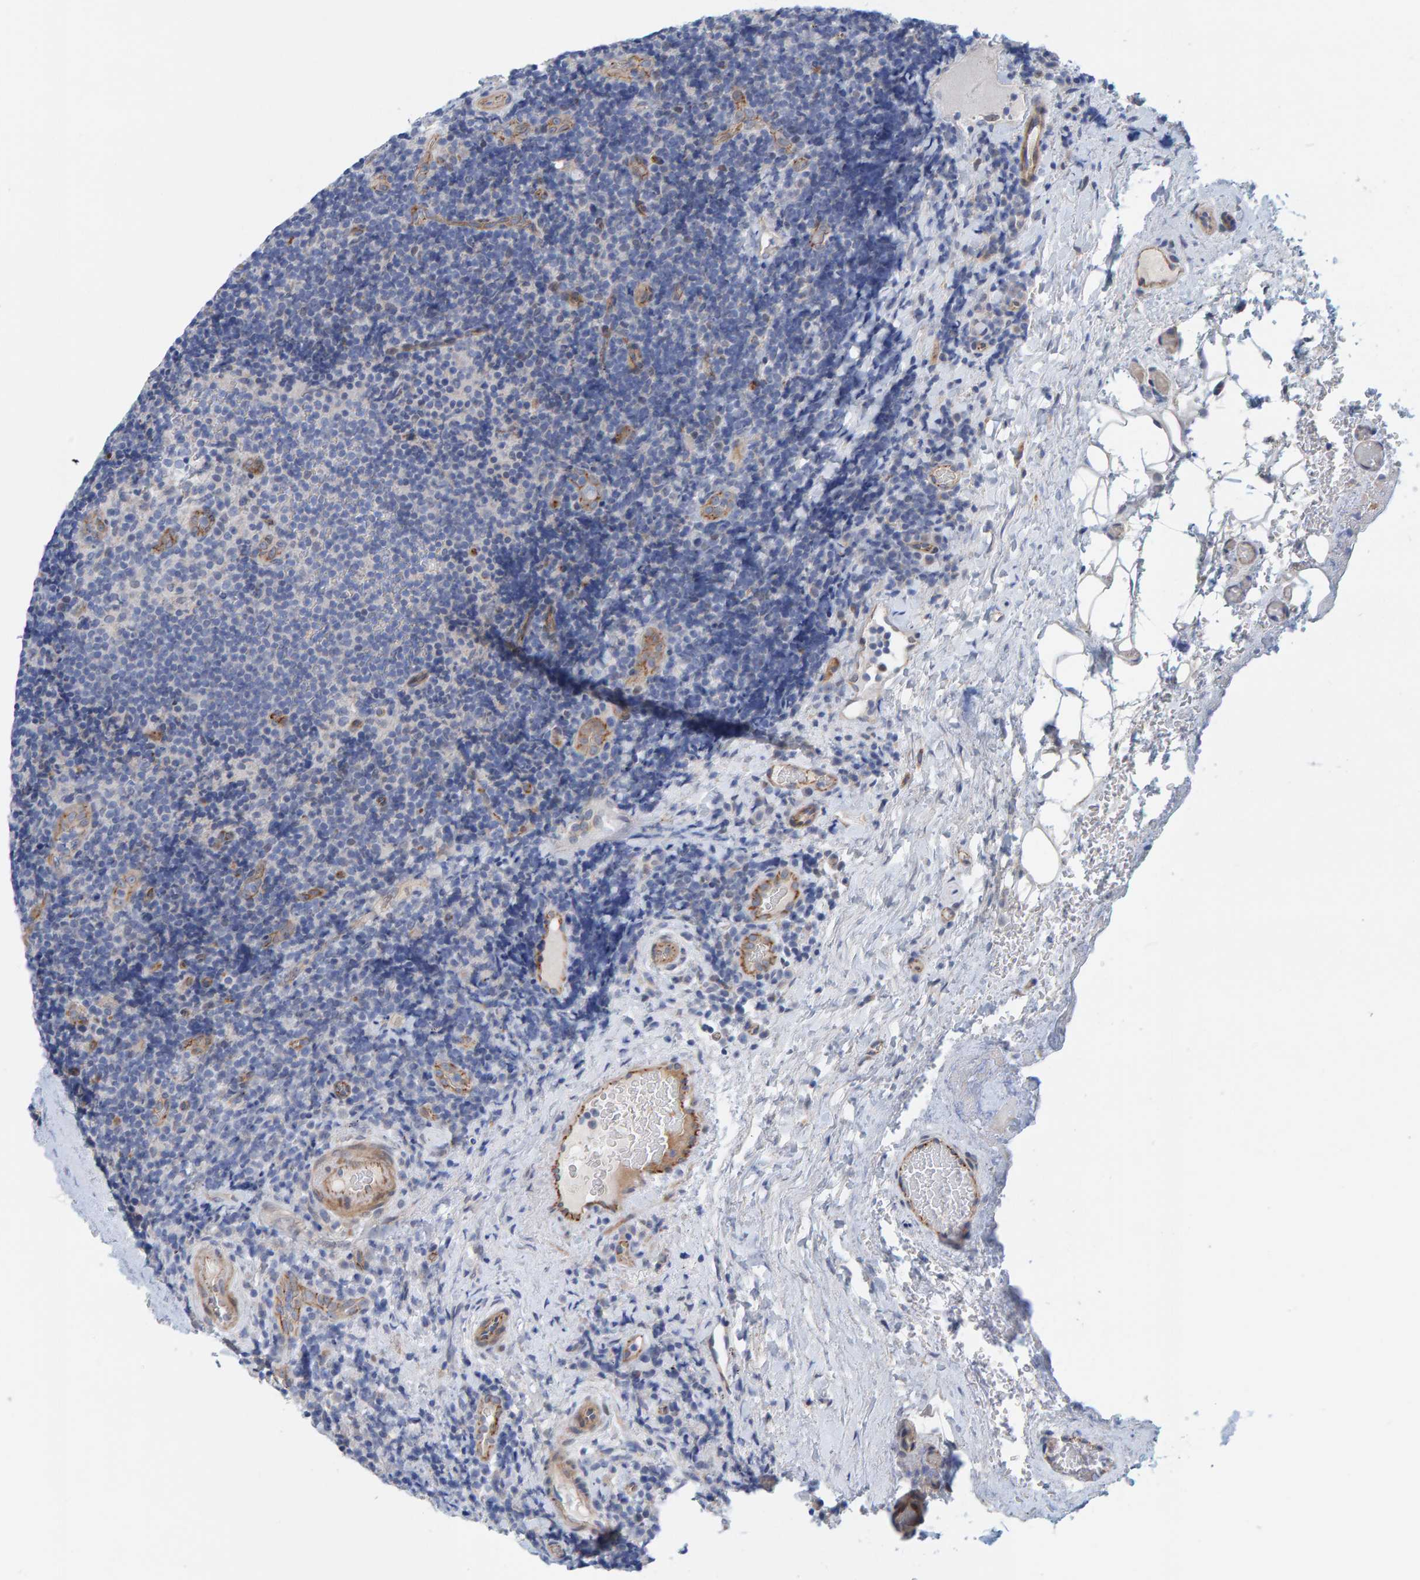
{"staining": {"intensity": "negative", "quantity": "none", "location": "none"}, "tissue": "lymphoma", "cell_type": "Tumor cells", "image_type": "cancer", "snomed": [{"axis": "morphology", "description": "Malignant lymphoma, non-Hodgkin's type, High grade"}, {"axis": "topography", "description": "Tonsil"}], "caption": "This is a histopathology image of immunohistochemistry staining of lymphoma, which shows no positivity in tumor cells.", "gene": "KRBA2", "patient": {"sex": "female", "age": 36}}